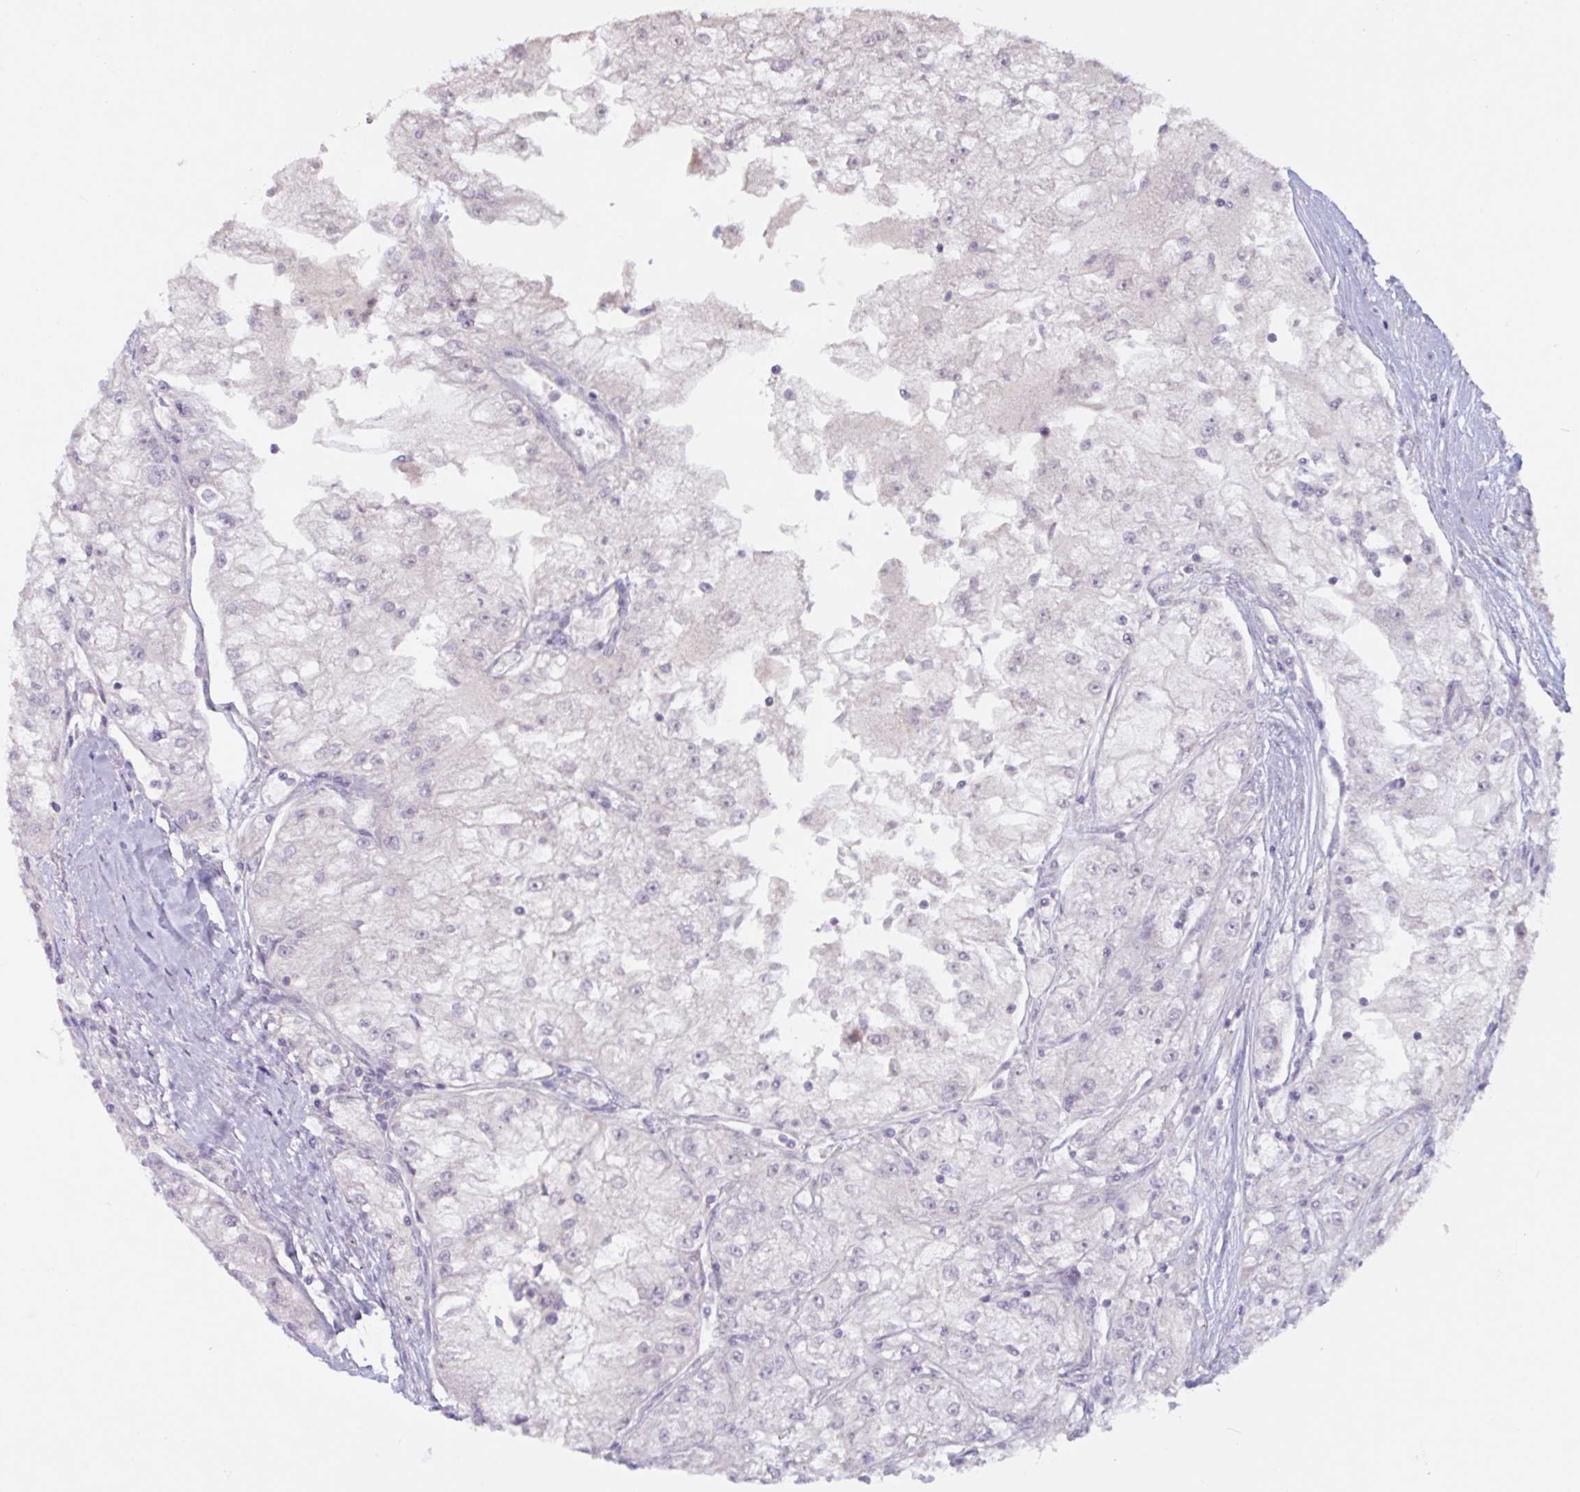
{"staining": {"intensity": "negative", "quantity": "none", "location": "none"}, "tissue": "renal cancer", "cell_type": "Tumor cells", "image_type": "cancer", "snomed": [{"axis": "morphology", "description": "Adenocarcinoma, NOS"}, {"axis": "topography", "description": "Kidney"}], "caption": "The immunohistochemistry histopathology image has no significant expression in tumor cells of renal cancer tissue.", "gene": "RFPL4B", "patient": {"sex": "female", "age": 72}}